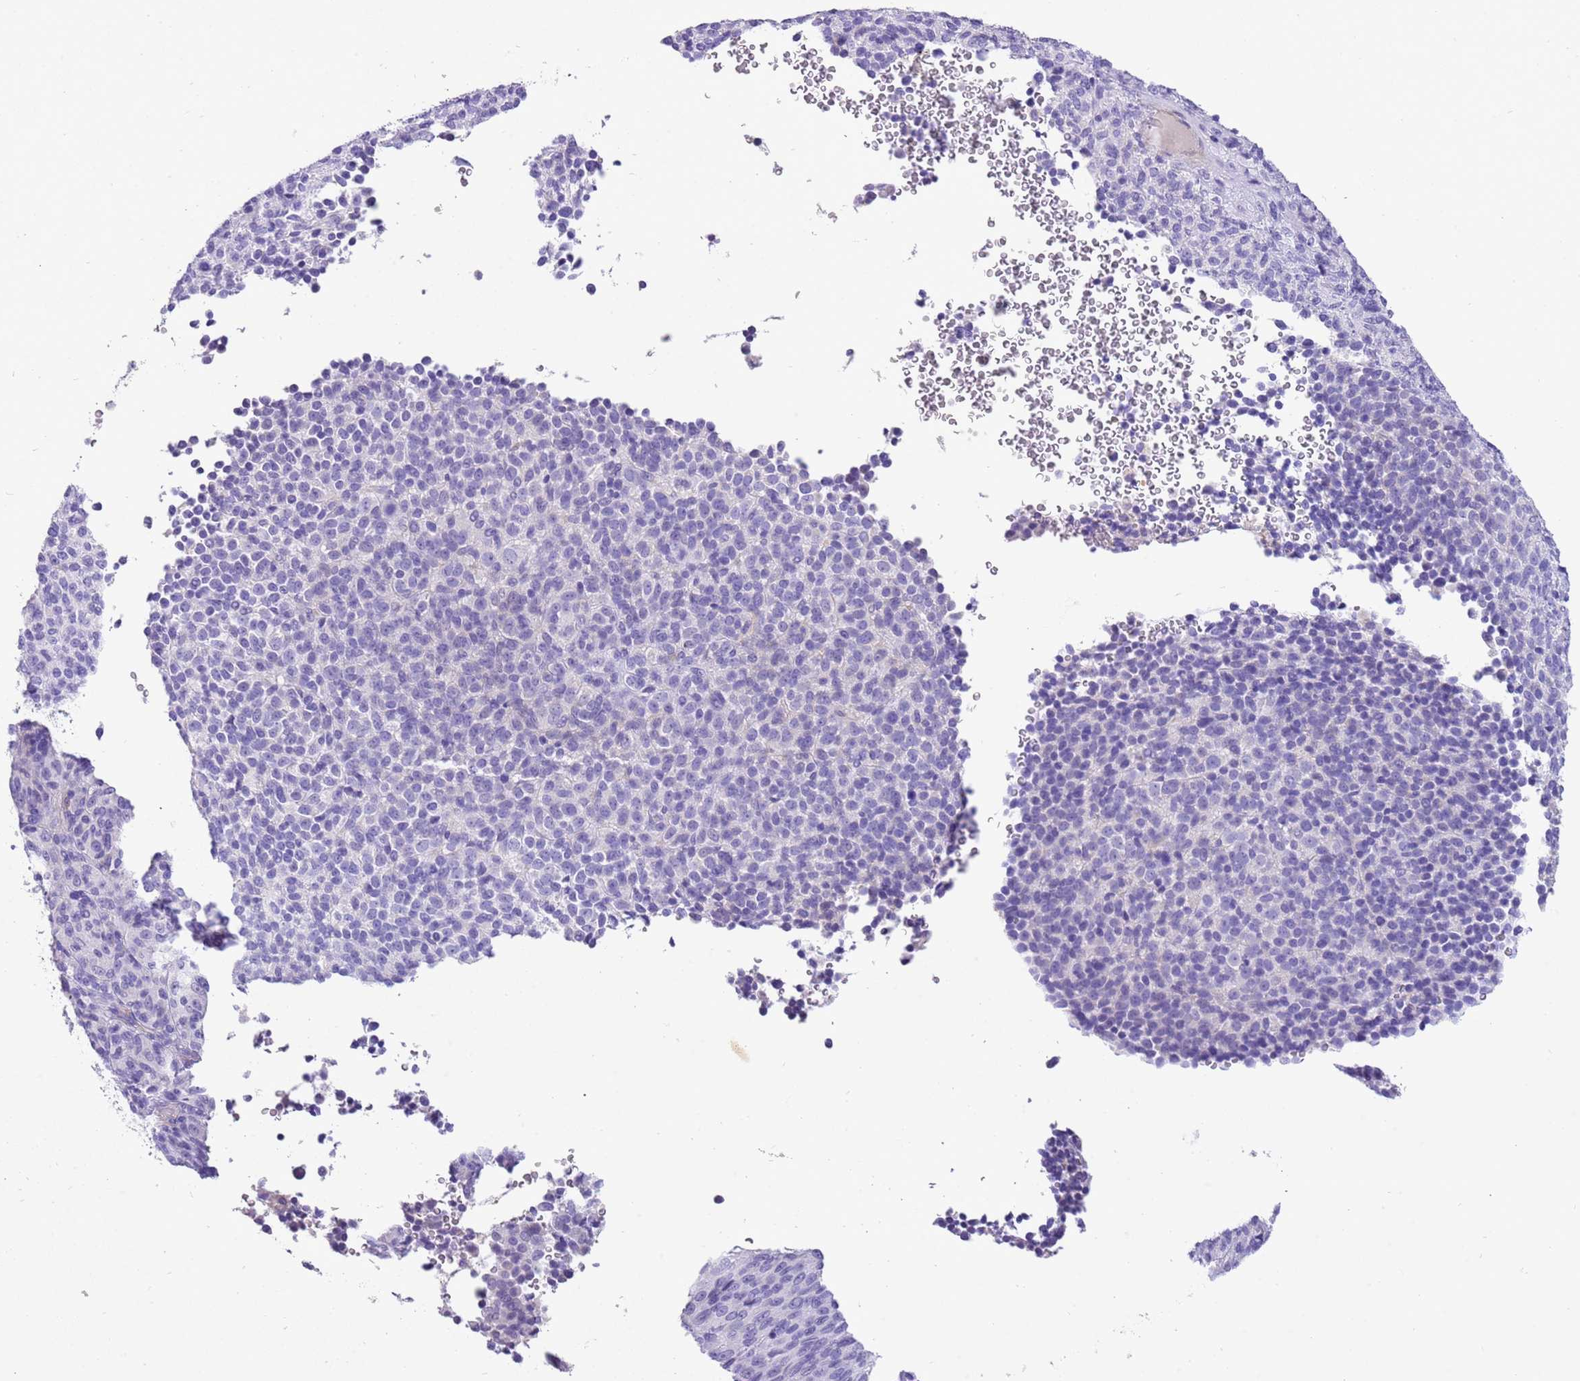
{"staining": {"intensity": "negative", "quantity": "none", "location": "none"}, "tissue": "melanoma", "cell_type": "Tumor cells", "image_type": "cancer", "snomed": [{"axis": "morphology", "description": "Malignant melanoma, Metastatic site"}, {"axis": "topography", "description": "Brain"}], "caption": "Malignant melanoma (metastatic site) was stained to show a protein in brown. There is no significant expression in tumor cells.", "gene": "KBTBD3", "patient": {"sex": "female", "age": 56}}